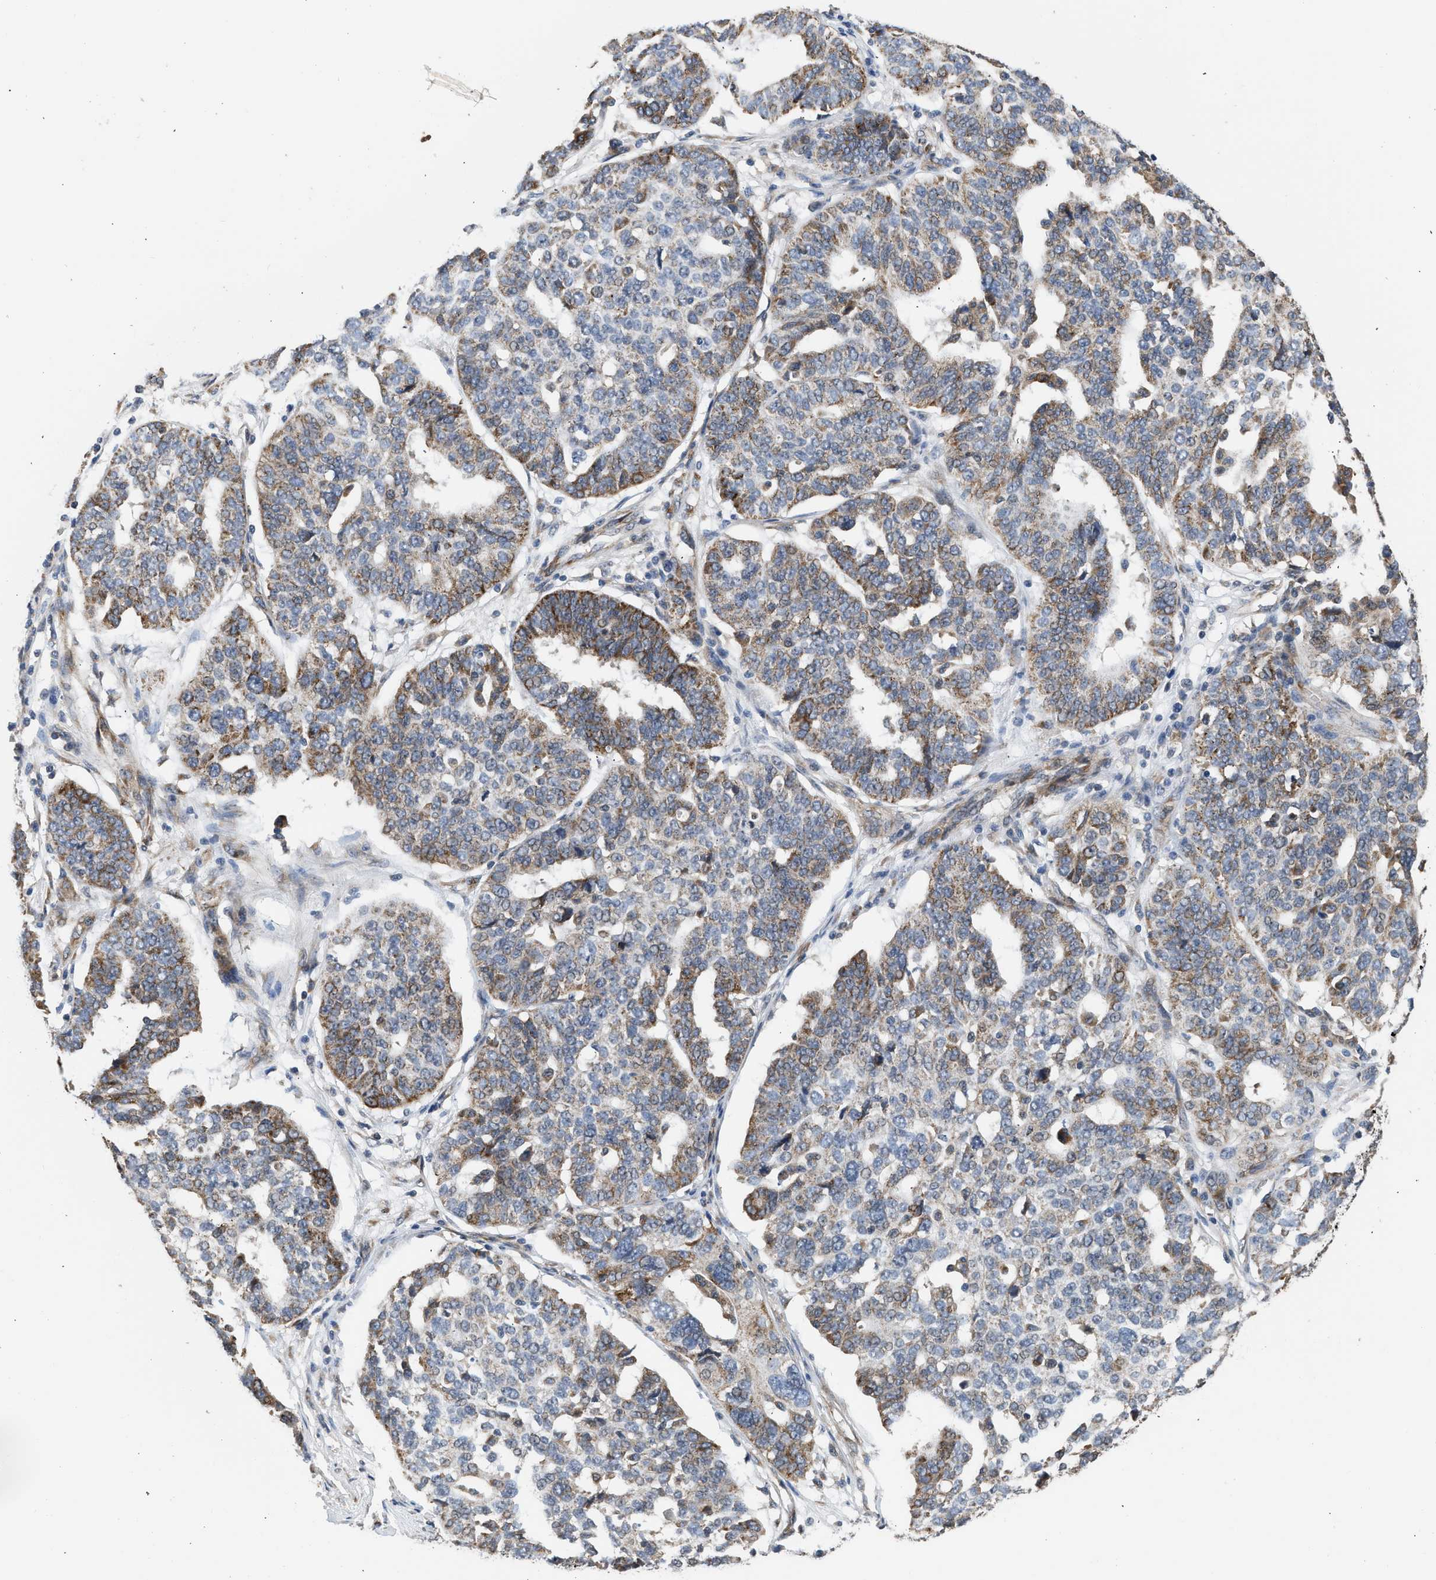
{"staining": {"intensity": "moderate", "quantity": "25%-75%", "location": "cytoplasmic/membranous"}, "tissue": "ovarian cancer", "cell_type": "Tumor cells", "image_type": "cancer", "snomed": [{"axis": "morphology", "description": "Cystadenocarcinoma, serous, NOS"}, {"axis": "topography", "description": "Ovary"}], "caption": "Human ovarian serous cystadenocarcinoma stained for a protein (brown) demonstrates moderate cytoplasmic/membranous positive expression in about 25%-75% of tumor cells.", "gene": "POLG2", "patient": {"sex": "female", "age": 59}}